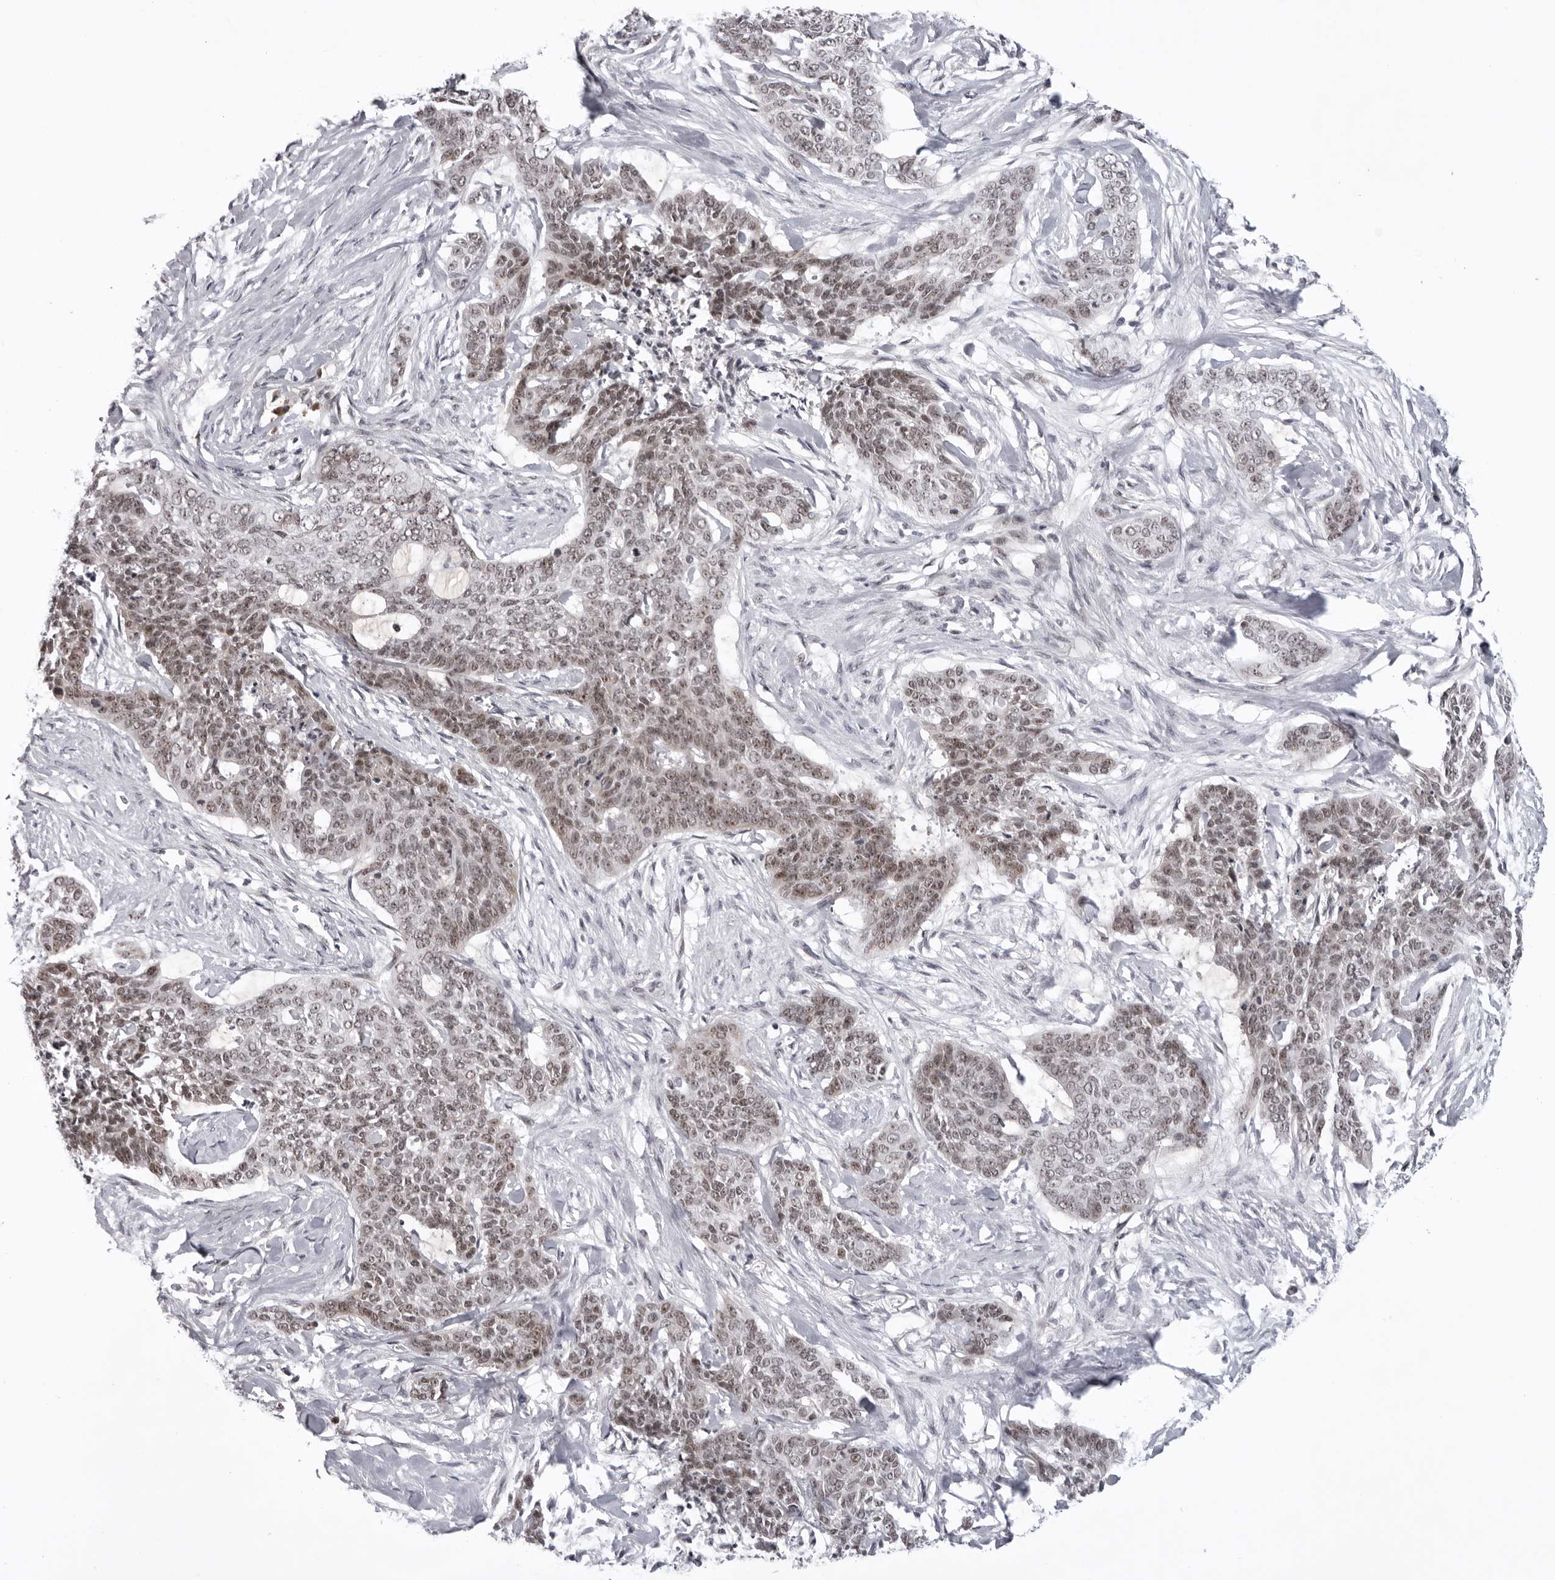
{"staining": {"intensity": "moderate", "quantity": ">75%", "location": "nuclear"}, "tissue": "skin cancer", "cell_type": "Tumor cells", "image_type": "cancer", "snomed": [{"axis": "morphology", "description": "Basal cell carcinoma"}, {"axis": "topography", "description": "Skin"}], "caption": "A medium amount of moderate nuclear positivity is identified in approximately >75% of tumor cells in basal cell carcinoma (skin) tissue.", "gene": "EXOSC10", "patient": {"sex": "female", "age": 64}}